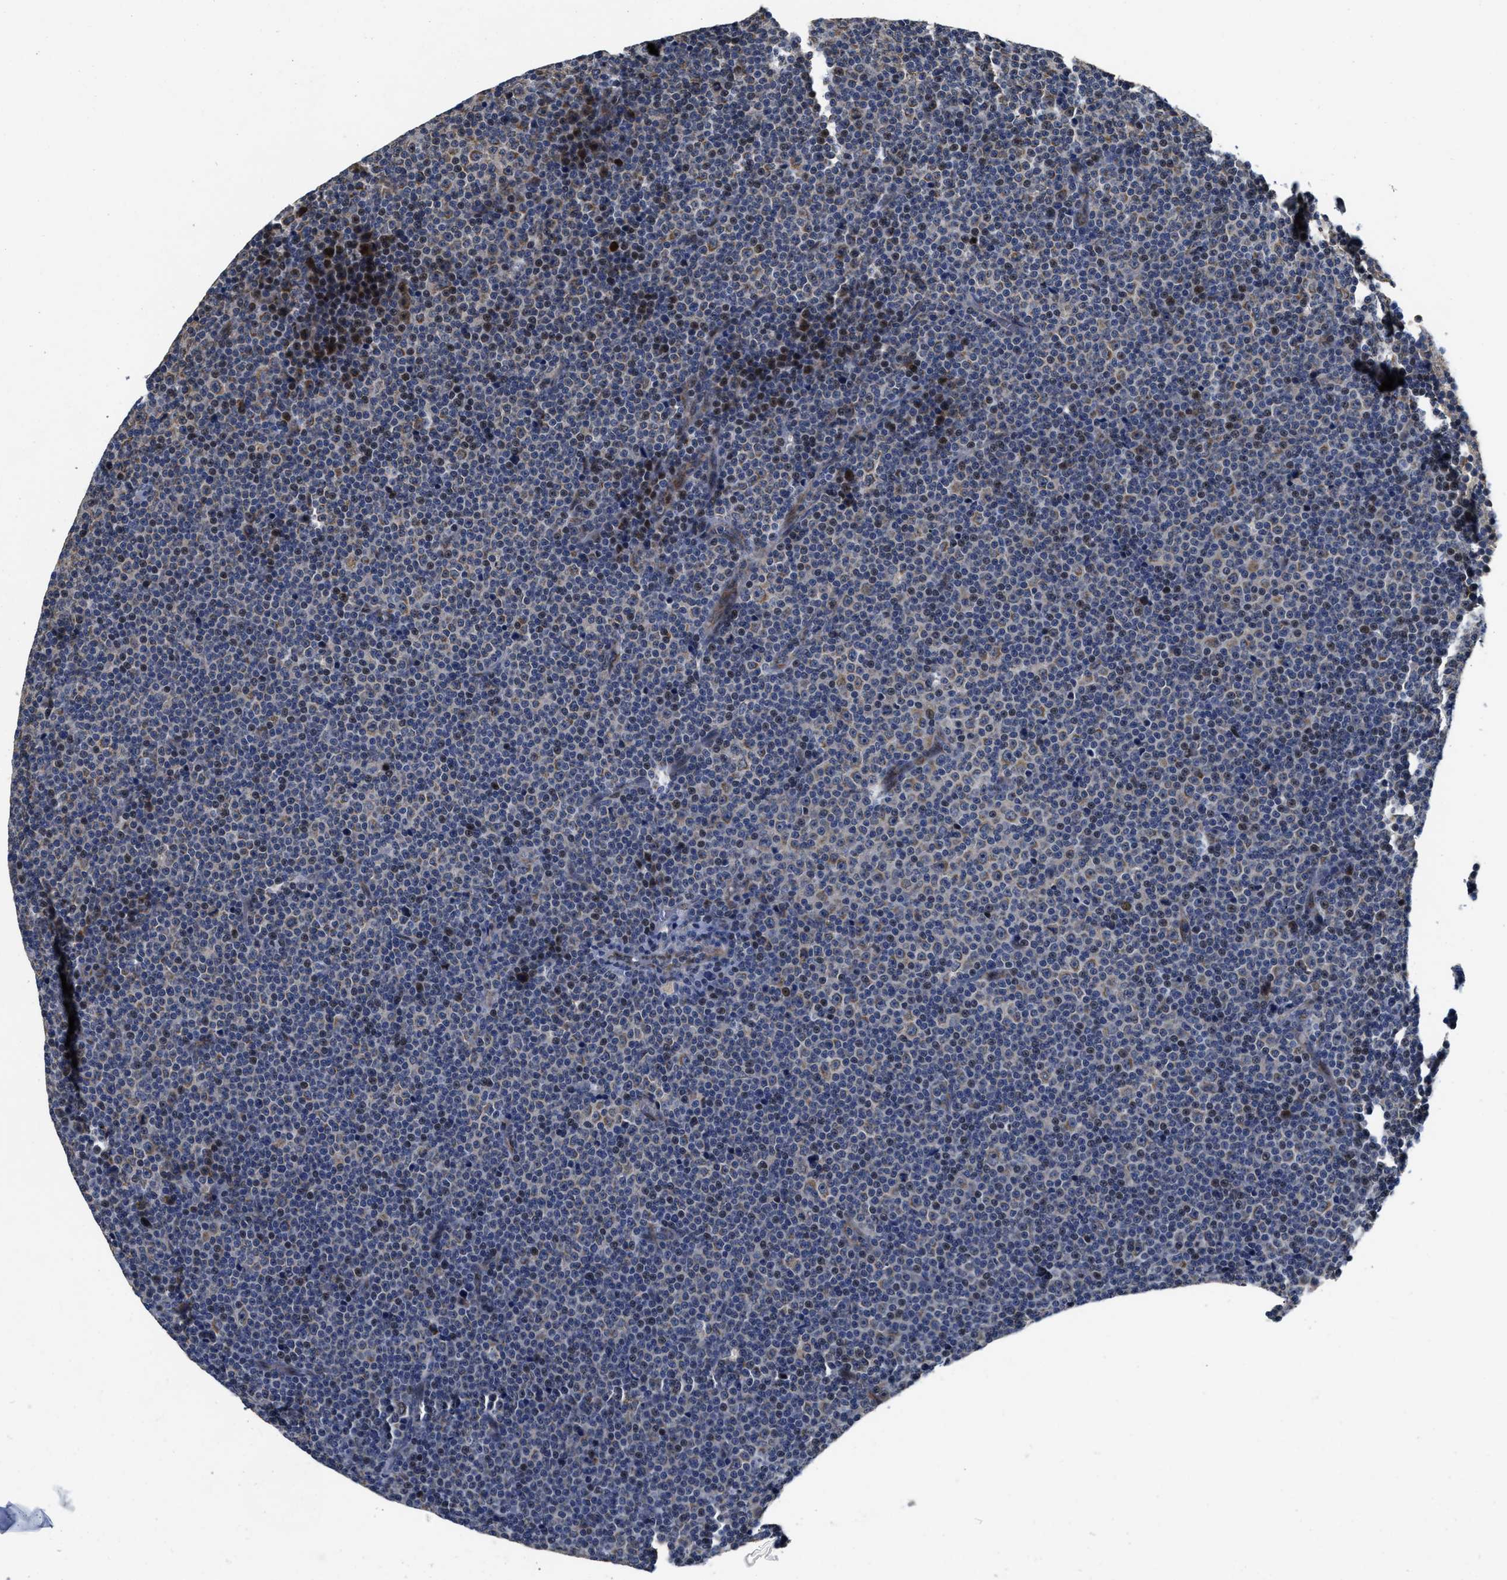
{"staining": {"intensity": "moderate", "quantity": "<25%", "location": "cytoplasmic/membranous,nuclear"}, "tissue": "lymphoma", "cell_type": "Tumor cells", "image_type": "cancer", "snomed": [{"axis": "morphology", "description": "Malignant lymphoma, non-Hodgkin's type, Low grade"}, {"axis": "topography", "description": "Lymph node"}], "caption": "An IHC histopathology image of tumor tissue is shown. Protein staining in brown labels moderate cytoplasmic/membranous and nuclear positivity in malignant lymphoma, non-Hodgkin's type (low-grade) within tumor cells.", "gene": "SCYL2", "patient": {"sex": "female", "age": 67}}